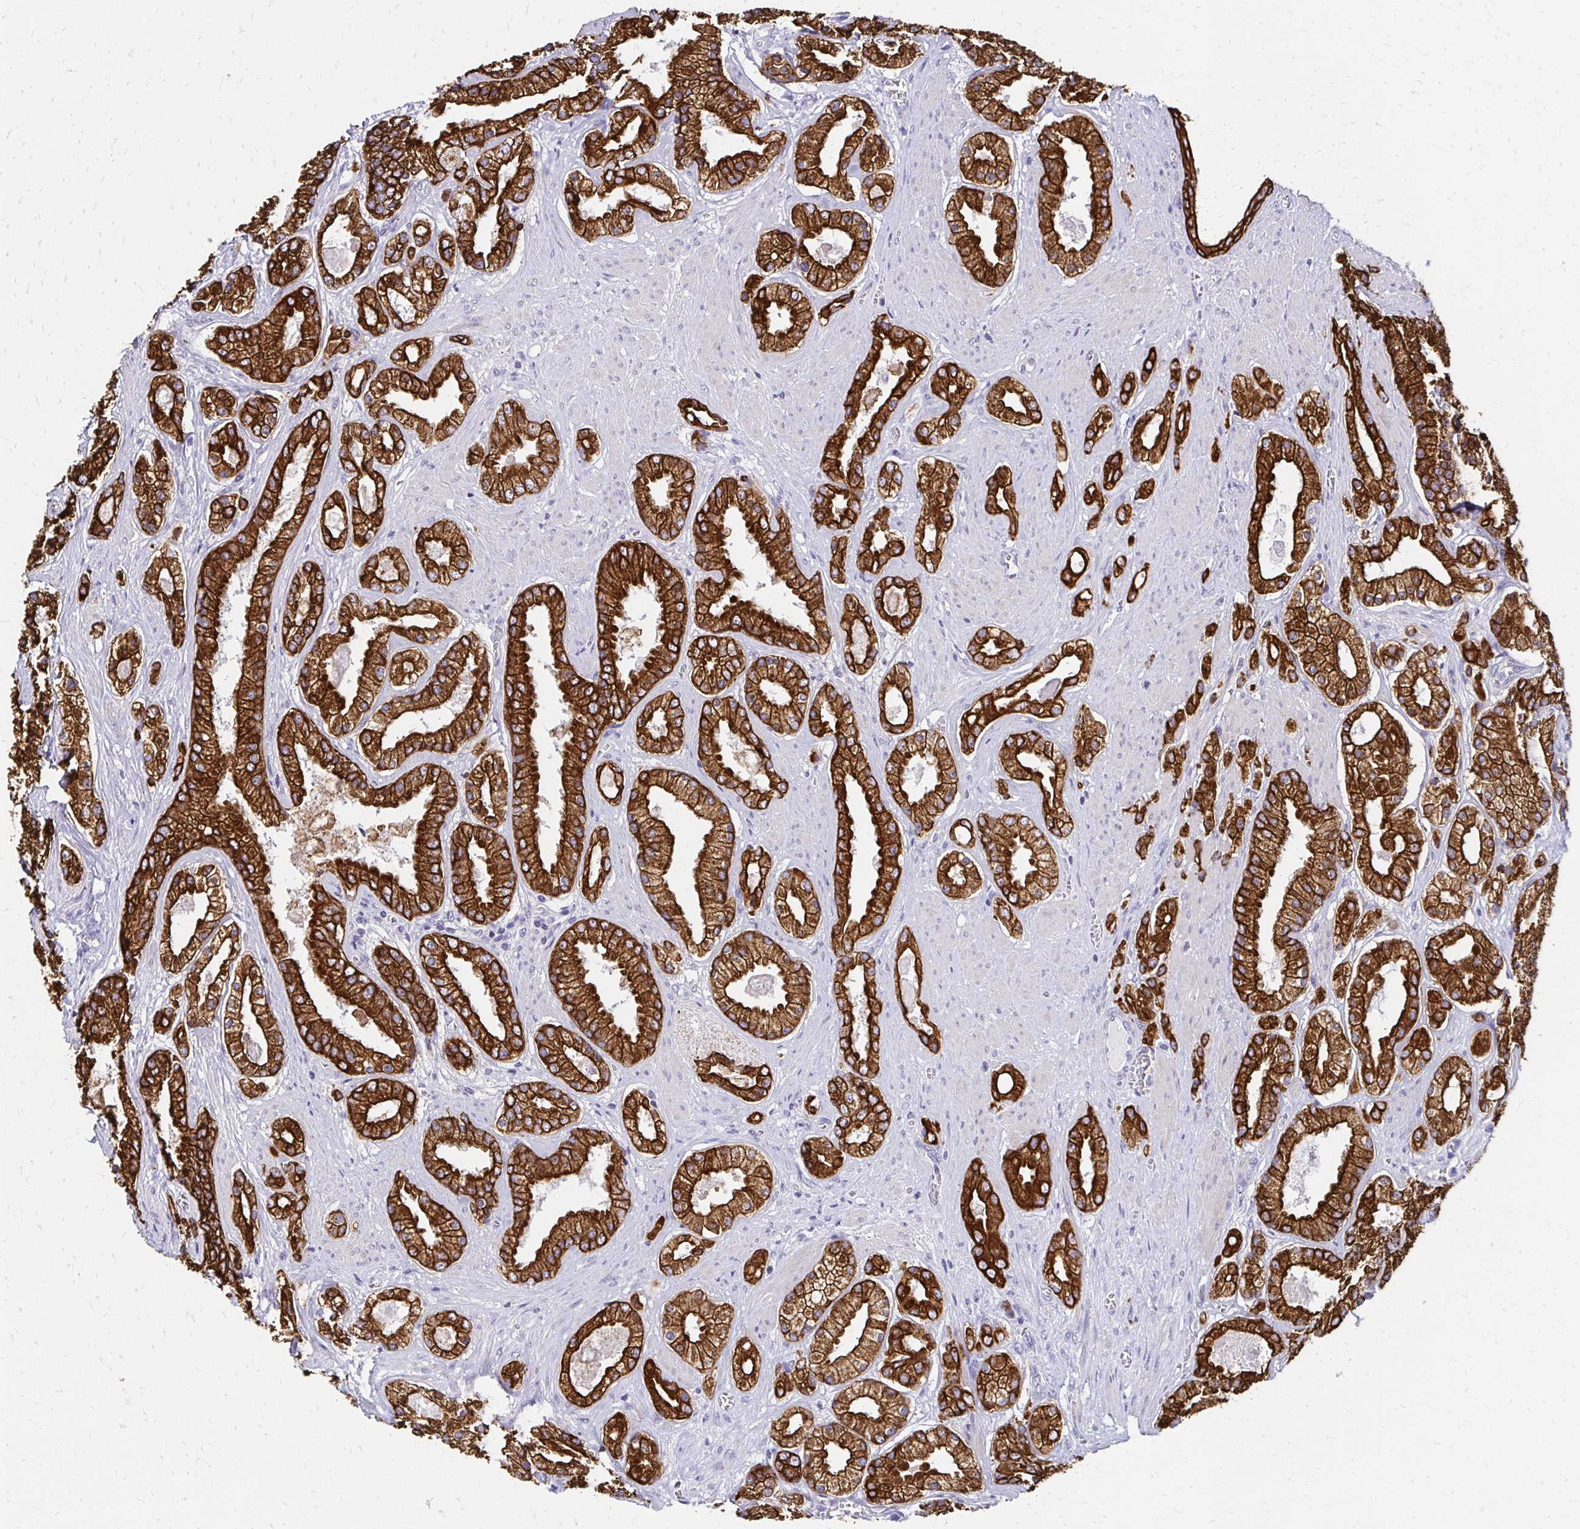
{"staining": {"intensity": "strong", "quantity": ">75%", "location": "cytoplasmic/membranous"}, "tissue": "prostate cancer", "cell_type": "Tumor cells", "image_type": "cancer", "snomed": [{"axis": "morphology", "description": "Adenocarcinoma, High grade"}, {"axis": "topography", "description": "Prostate"}], "caption": "A high amount of strong cytoplasmic/membranous staining is present in approximately >75% of tumor cells in prostate cancer tissue.", "gene": "C1QTNF2", "patient": {"sex": "male", "age": 67}}